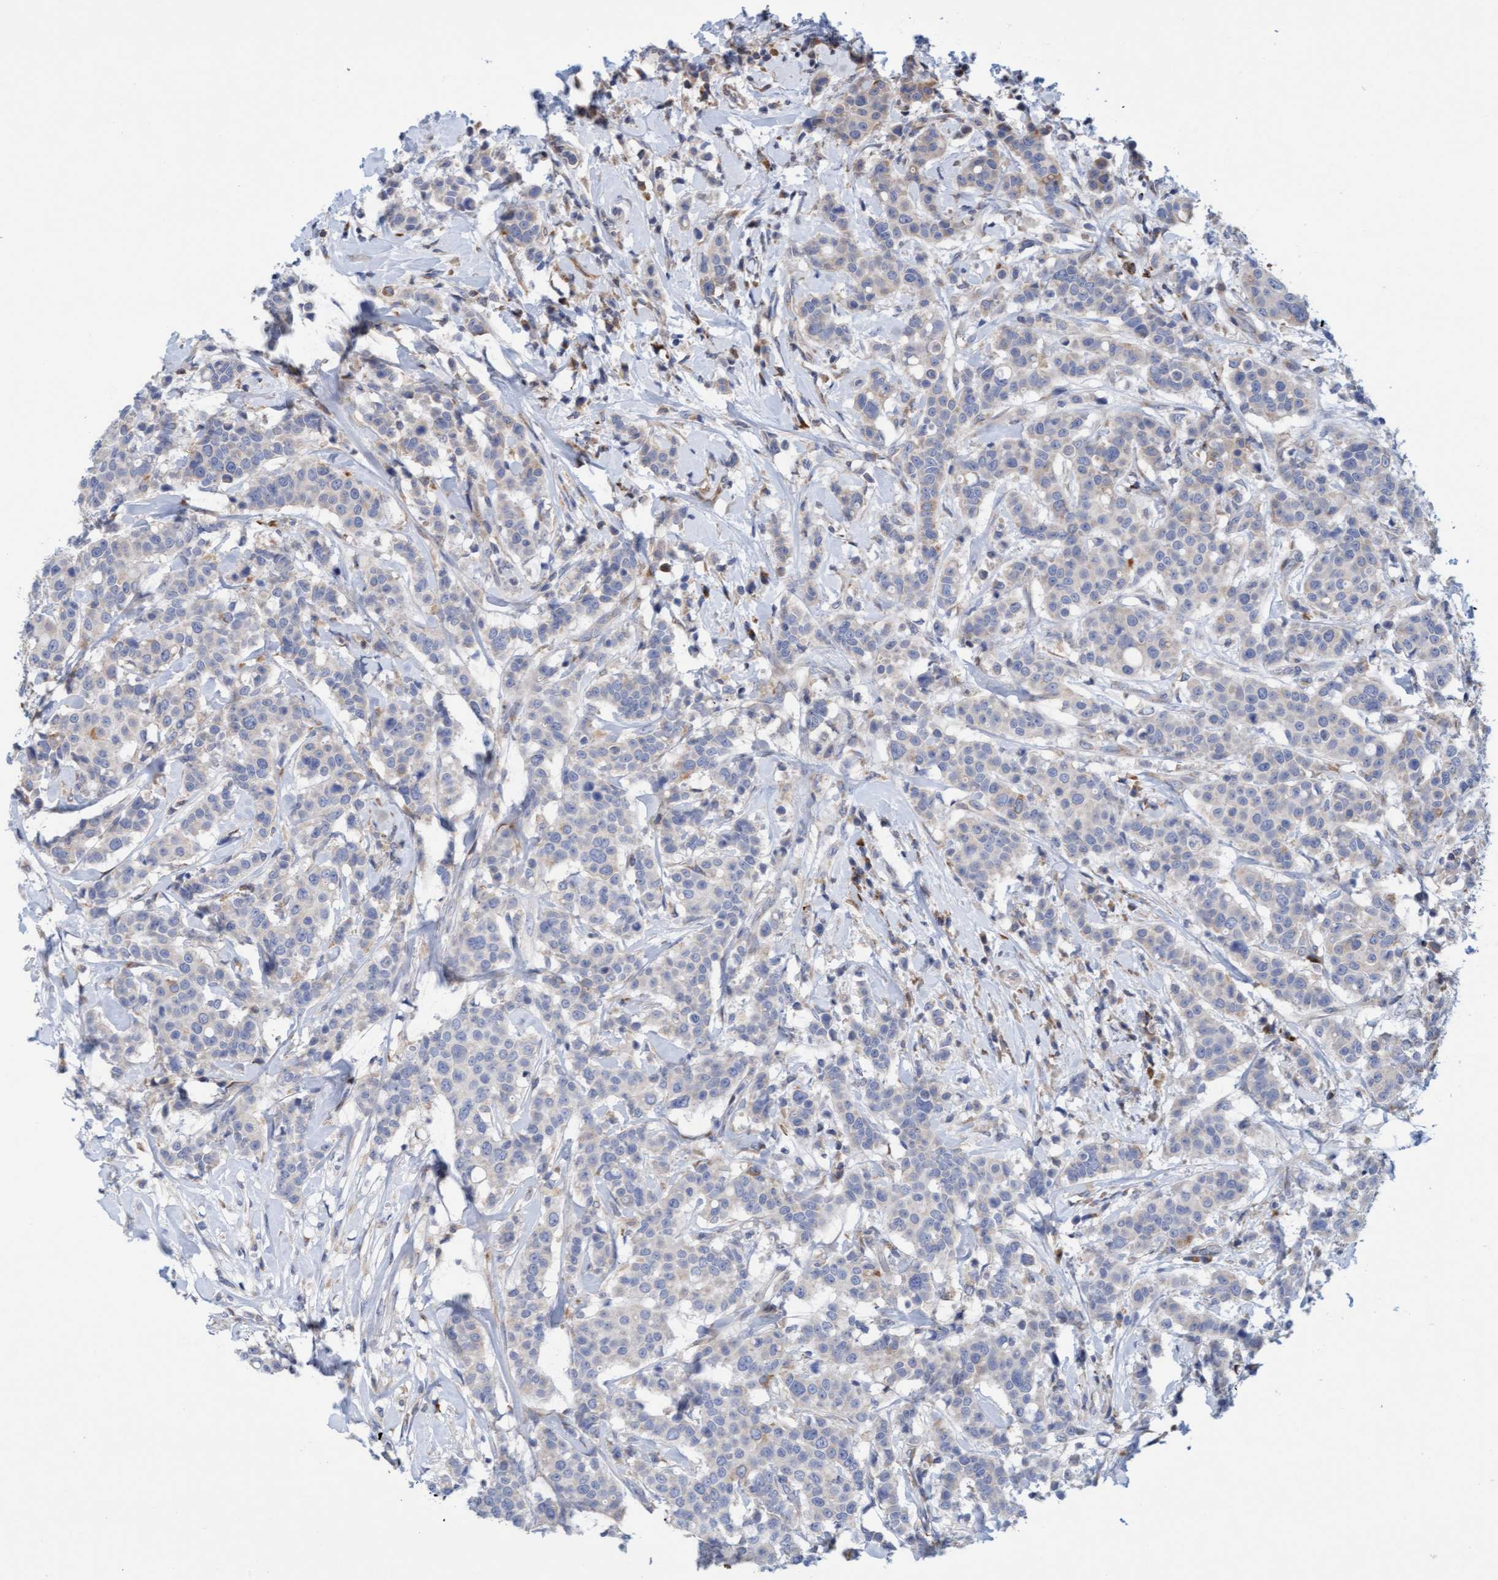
{"staining": {"intensity": "negative", "quantity": "none", "location": "none"}, "tissue": "breast cancer", "cell_type": "Tumor cells", "image_type": "cancer", "snomed": [{"axis": "morphology", "description": "Duct carcinoma"}, {"axis": "topography", "description": "Breast"}], "caption": "Breast intraductal carcinoma was stained to show a protein in brown. There is no significant staining in tumor cells.", "gene": "SLC28A3", "patient": {"sex": "female", "age": 27}}